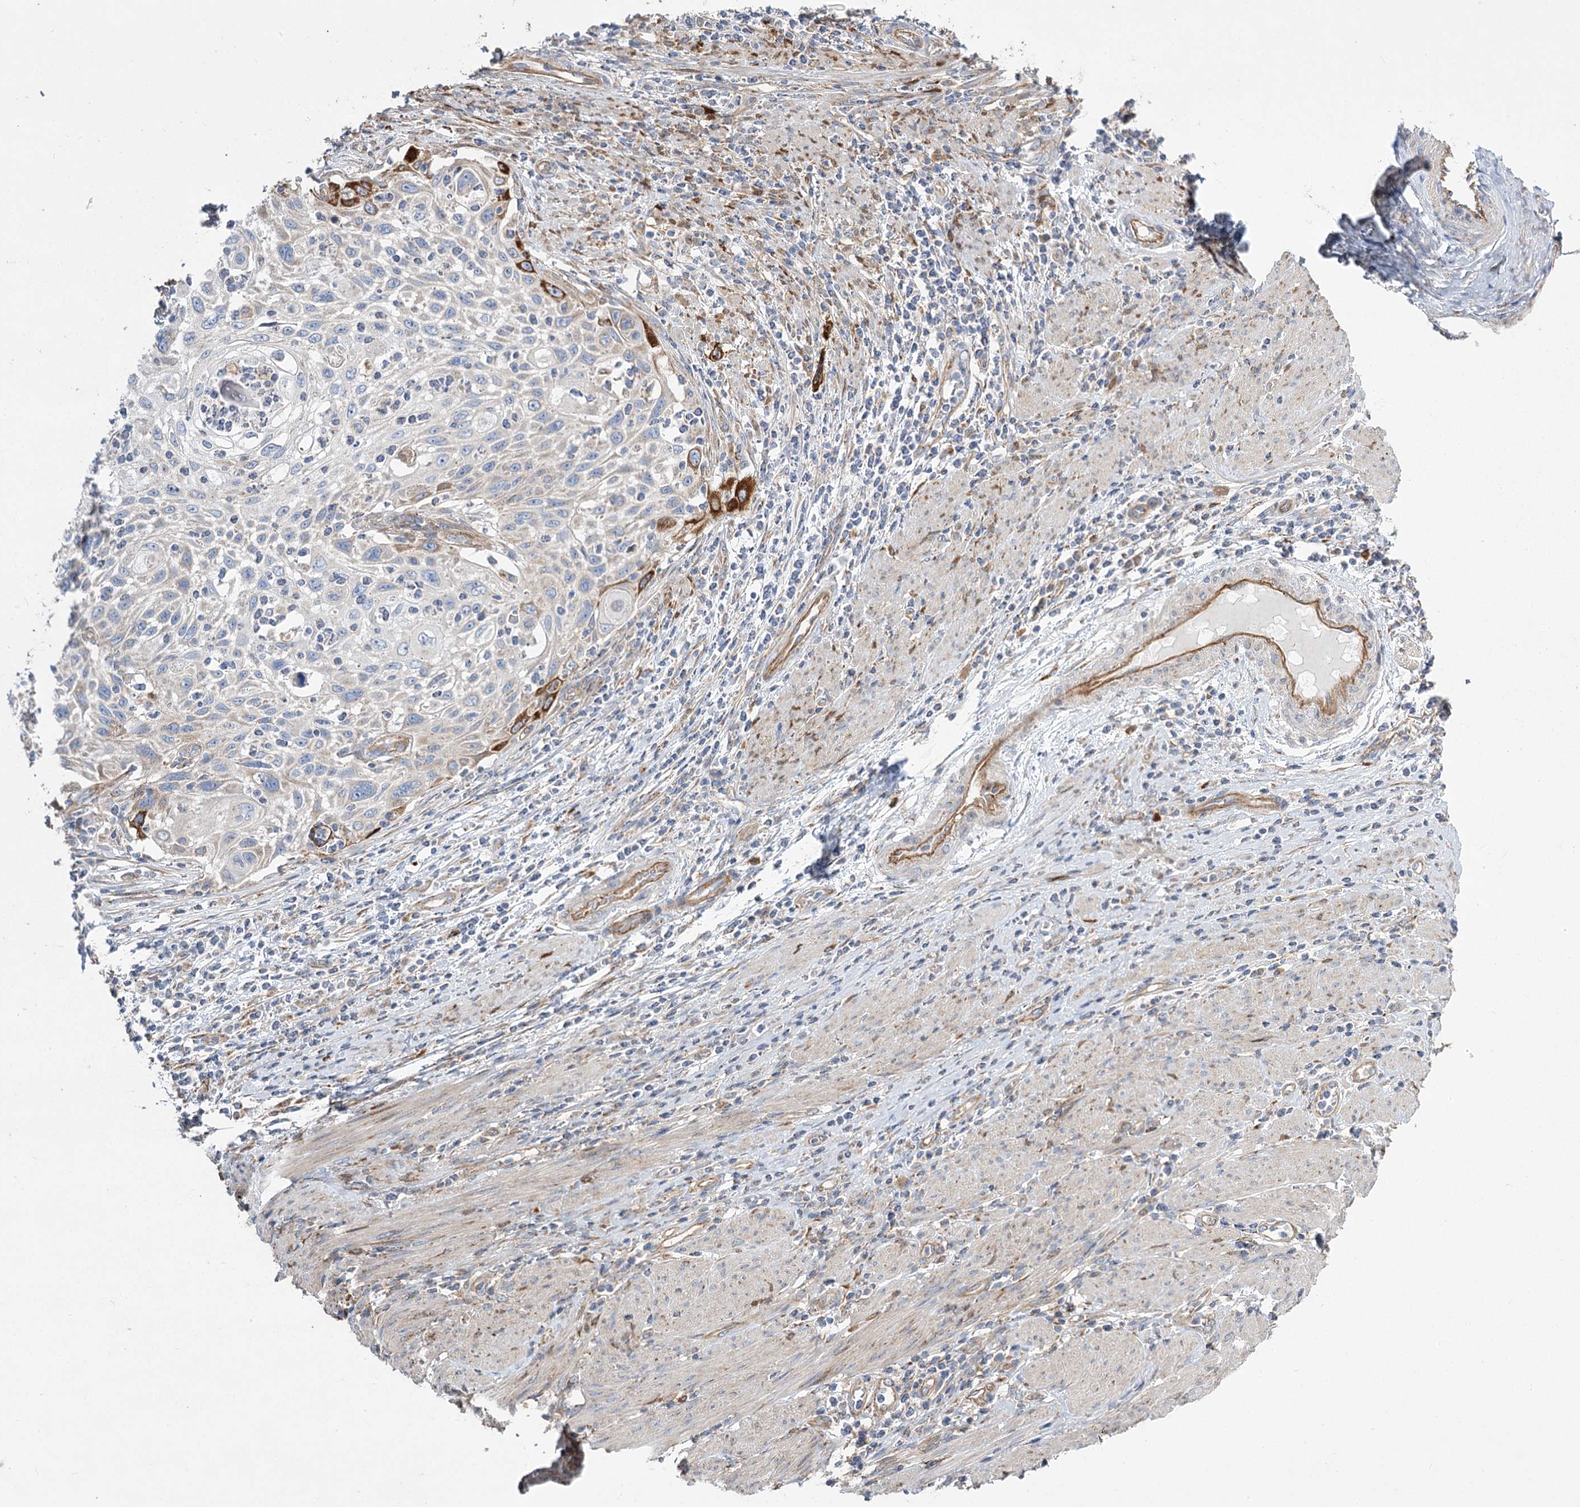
{"staining": {"intensity": "moderate", "quantity": "<25%", "location": "cytoplasmic/membranous"}, "tissue": "cervical cancer", "cell_type": "Tumor cells", "image_type": "cancer", "snomed": [{"axis": "morphology", "description": "Squamous cell carcinoma, NOS"}, {"axis": "topography", "description": "Cervix"}], "caption": "This image displays cervical cancer (squamous cell carcinoma) stained with immunohistochemistry (IHC) to label a protein in brown. The cytoplasmic/membranous of tumor cells show moderate positivity for the protein. Nuclei are counter-stained blue.", "gene": "RMDN2", "patient": {"sex": "female", "age": 70}}